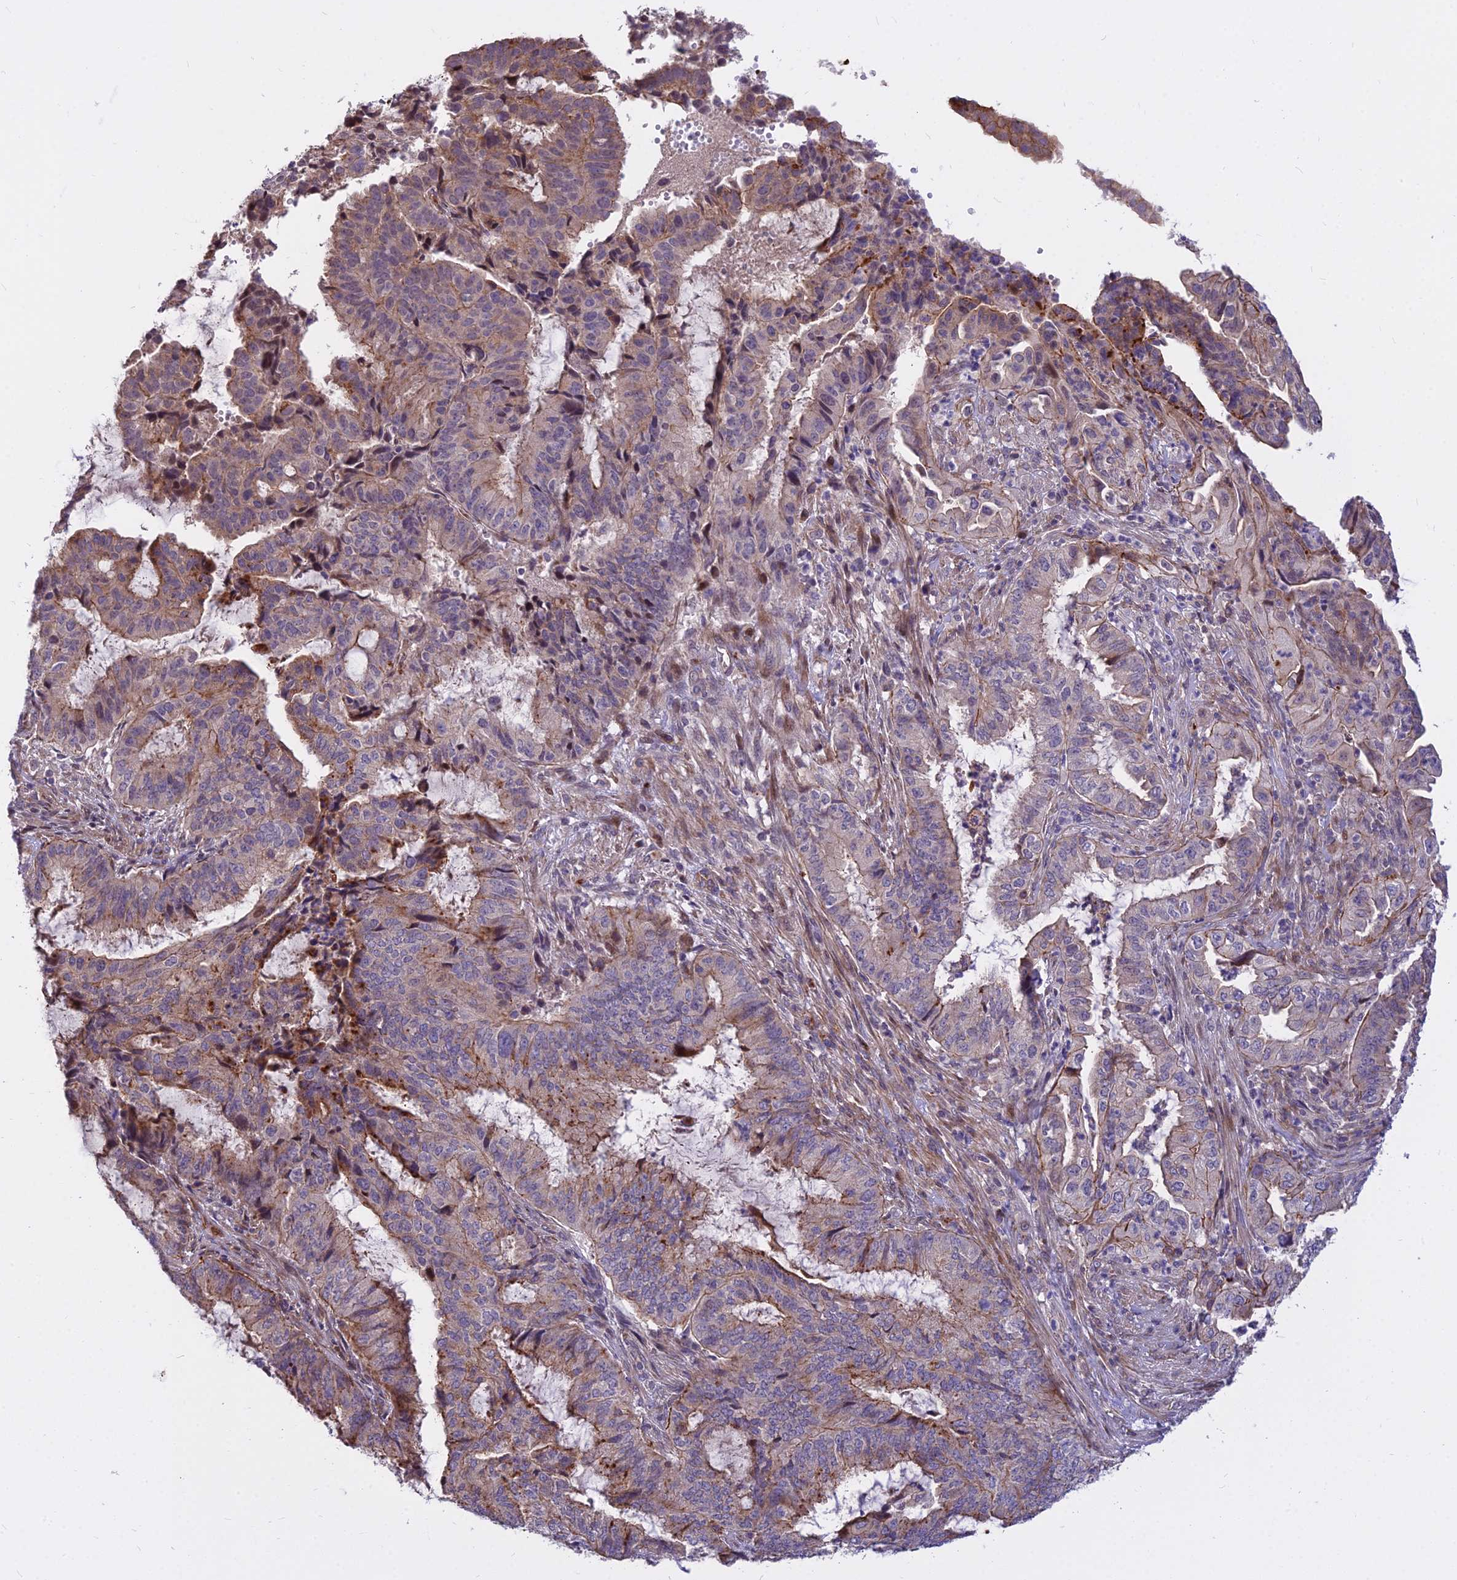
{"staining": {"intensity": "moderate", "quantity": "<25%", "location": "cytoplasmic/membranous"}, "tissue": "endometrial cancer", "cell_type": "Tumor cells", "image_type": "cancer", "snomed": [{"axis": "morphology", "description": "Adenocarcinoma, NOS"}, {"axis": "topography", "description": "Endometrium"}], "caption": "Endometrial adenocarcinoma tissue exhibits moderate cytoplasmic/membranous staining in approximately <25% of tumor cells, visualized by immunohistochemistry.", "gene": "GLYATL3", "patient": {"sex": "female", "age": 51}}